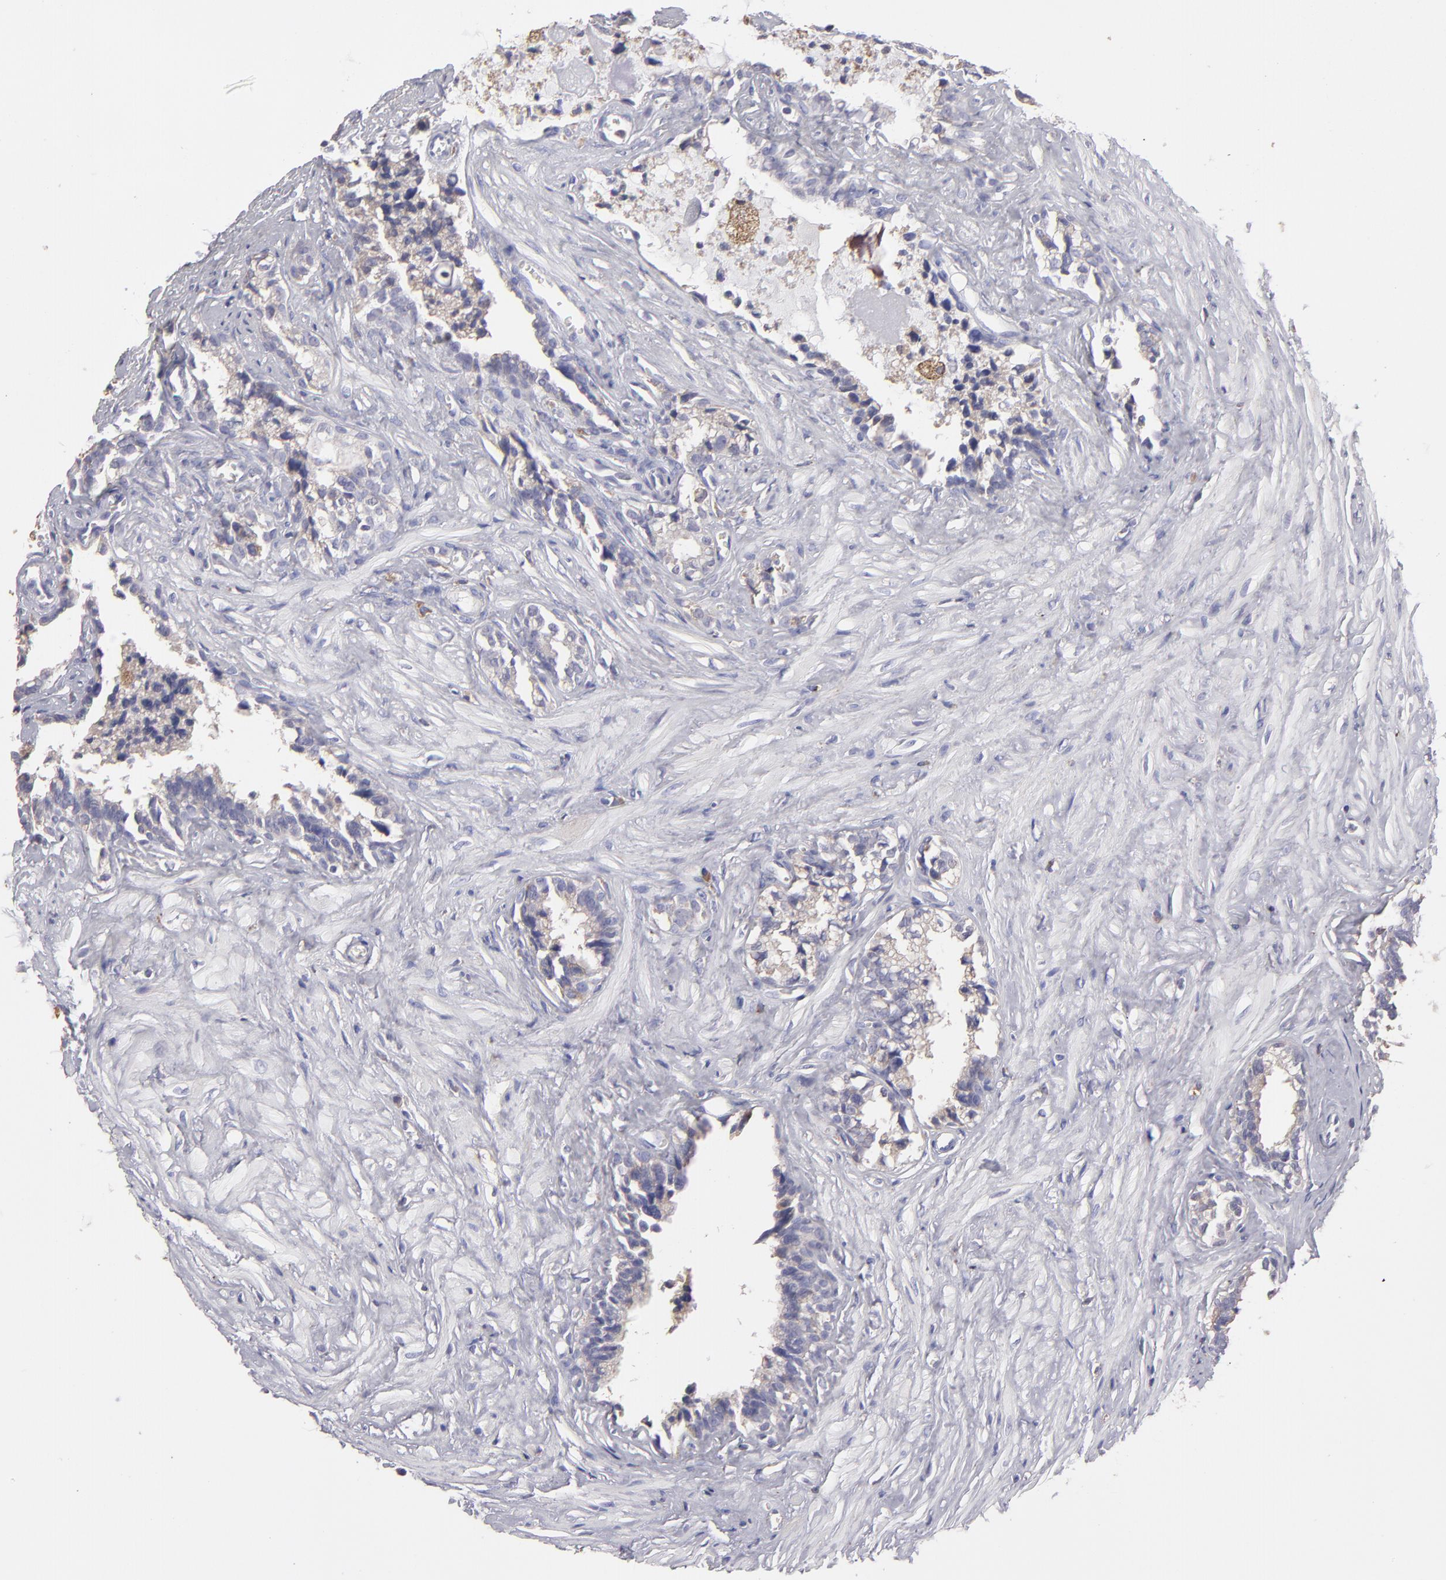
{"staining": {"intensity": "weak", "quantity": ">75%", "location": "cytoplasmic/membranous"}, "tissue": "seminal vesicle", "cell_type": "Glandular cells", "image_type": "normal", "snomed": [{"axis": "morphology", "description": "Normal tissue, NOS"}, {"axis": "topography", "description": "Seminal veicle"}], "caption": "Glandular cells display weak cytoplasmic/membranous positivity in approximately >75% of cells in benign seminal vesicle. The staining is performed using DAB brown chromogen to label protein expression. The nuclei are counter-stained blue using hematoxylin.", "gene": "CALR", "patient": {"sex": "male", "age": 60}}